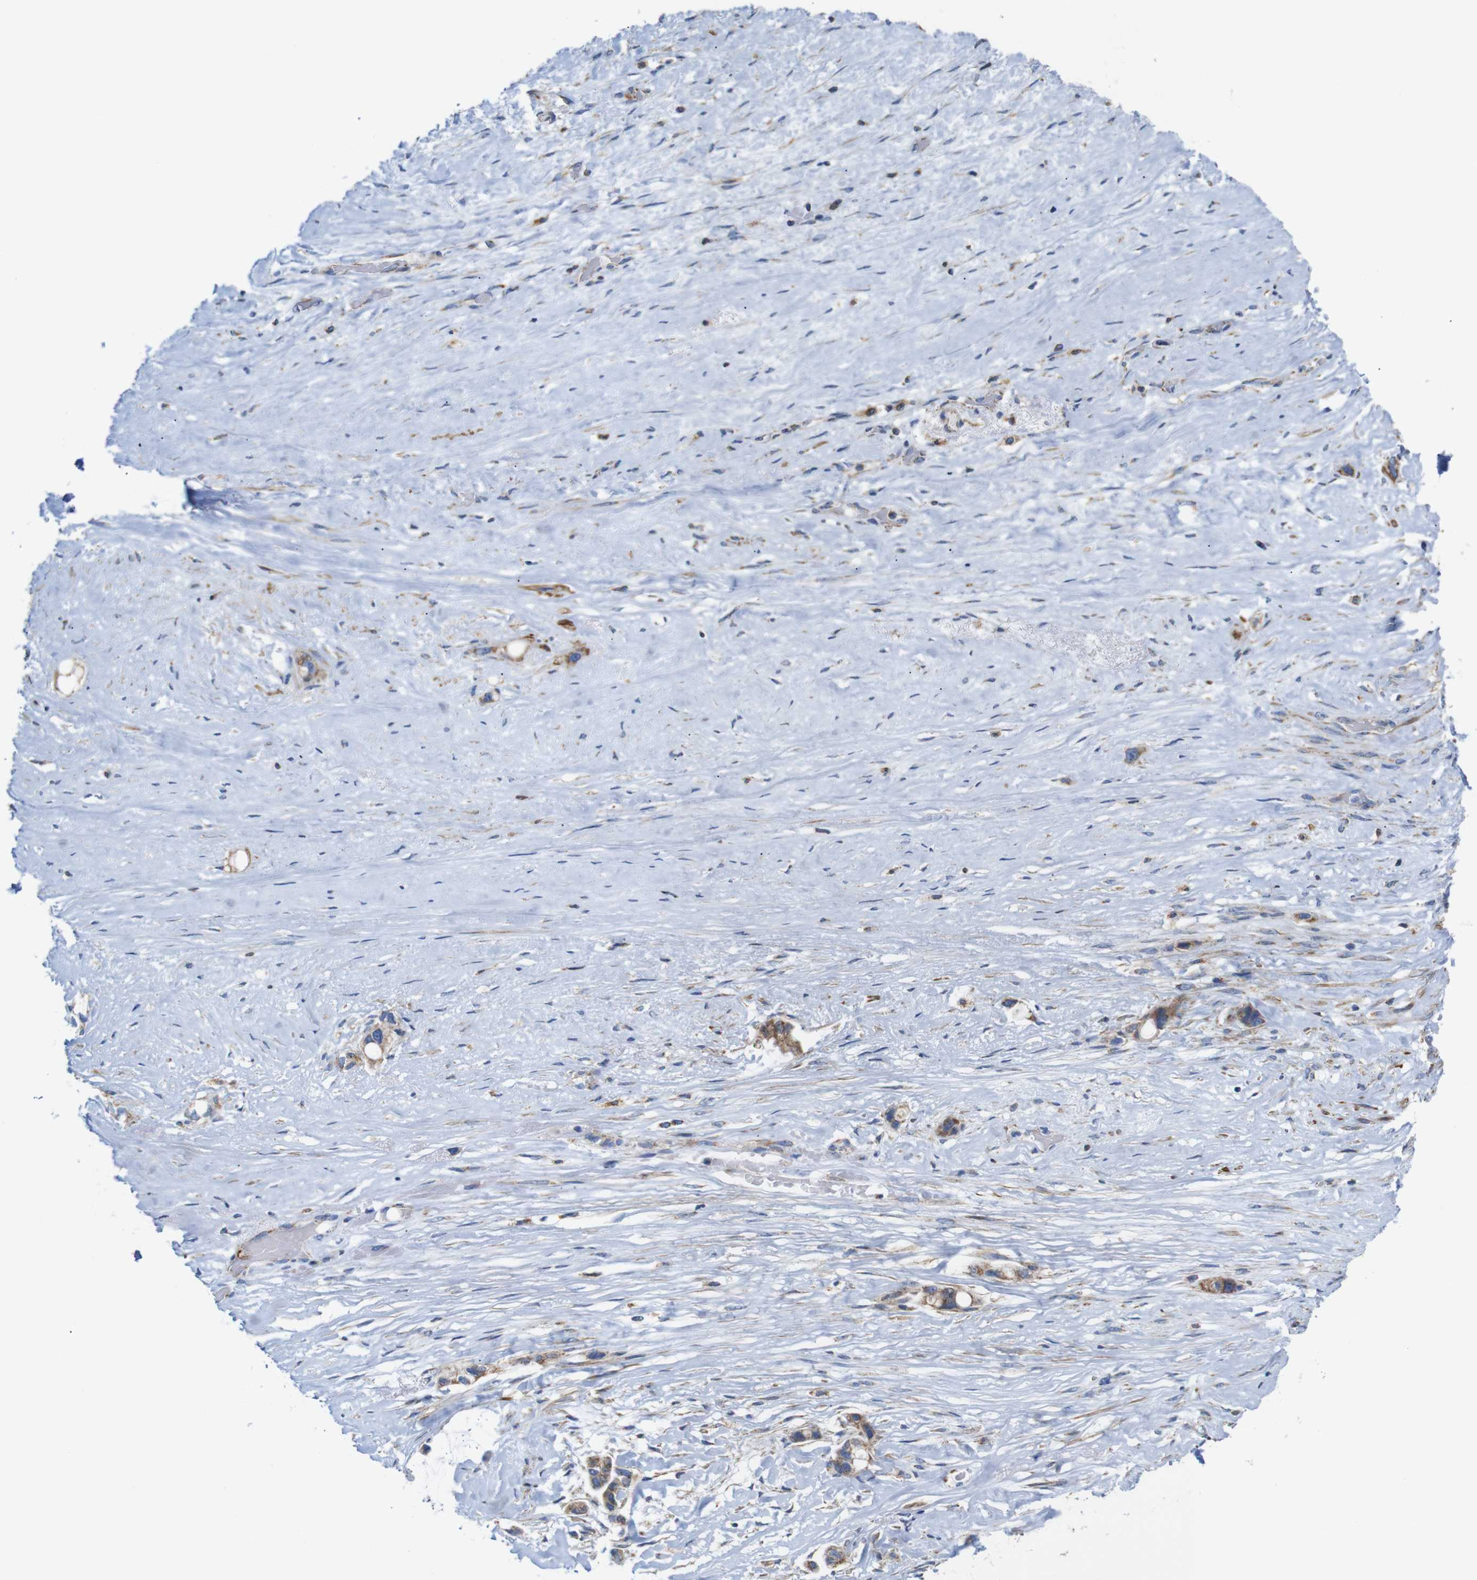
{"staining": {"intensity": "moderate", "quantity": ">75%", "location": "cytoplasmic/membranous"}, "tissue": "liver cancer", "cell_type": "Tumor cells", "image_type": "cancer", "snomed": [{"axis": "morphology", "description": "Cholangiocarcinoma"}, {"axis": "topography", "description": "Liver"}], "caption": "There is medium levels of moderate cytoplasmic/membranous expression in tumor cells of liver cholangiocarcinoma, as demonstrated by immunohistochemical staining (brown color).", "gene": "FAM171B", "patient": {"sex": "female", "age": 65}}